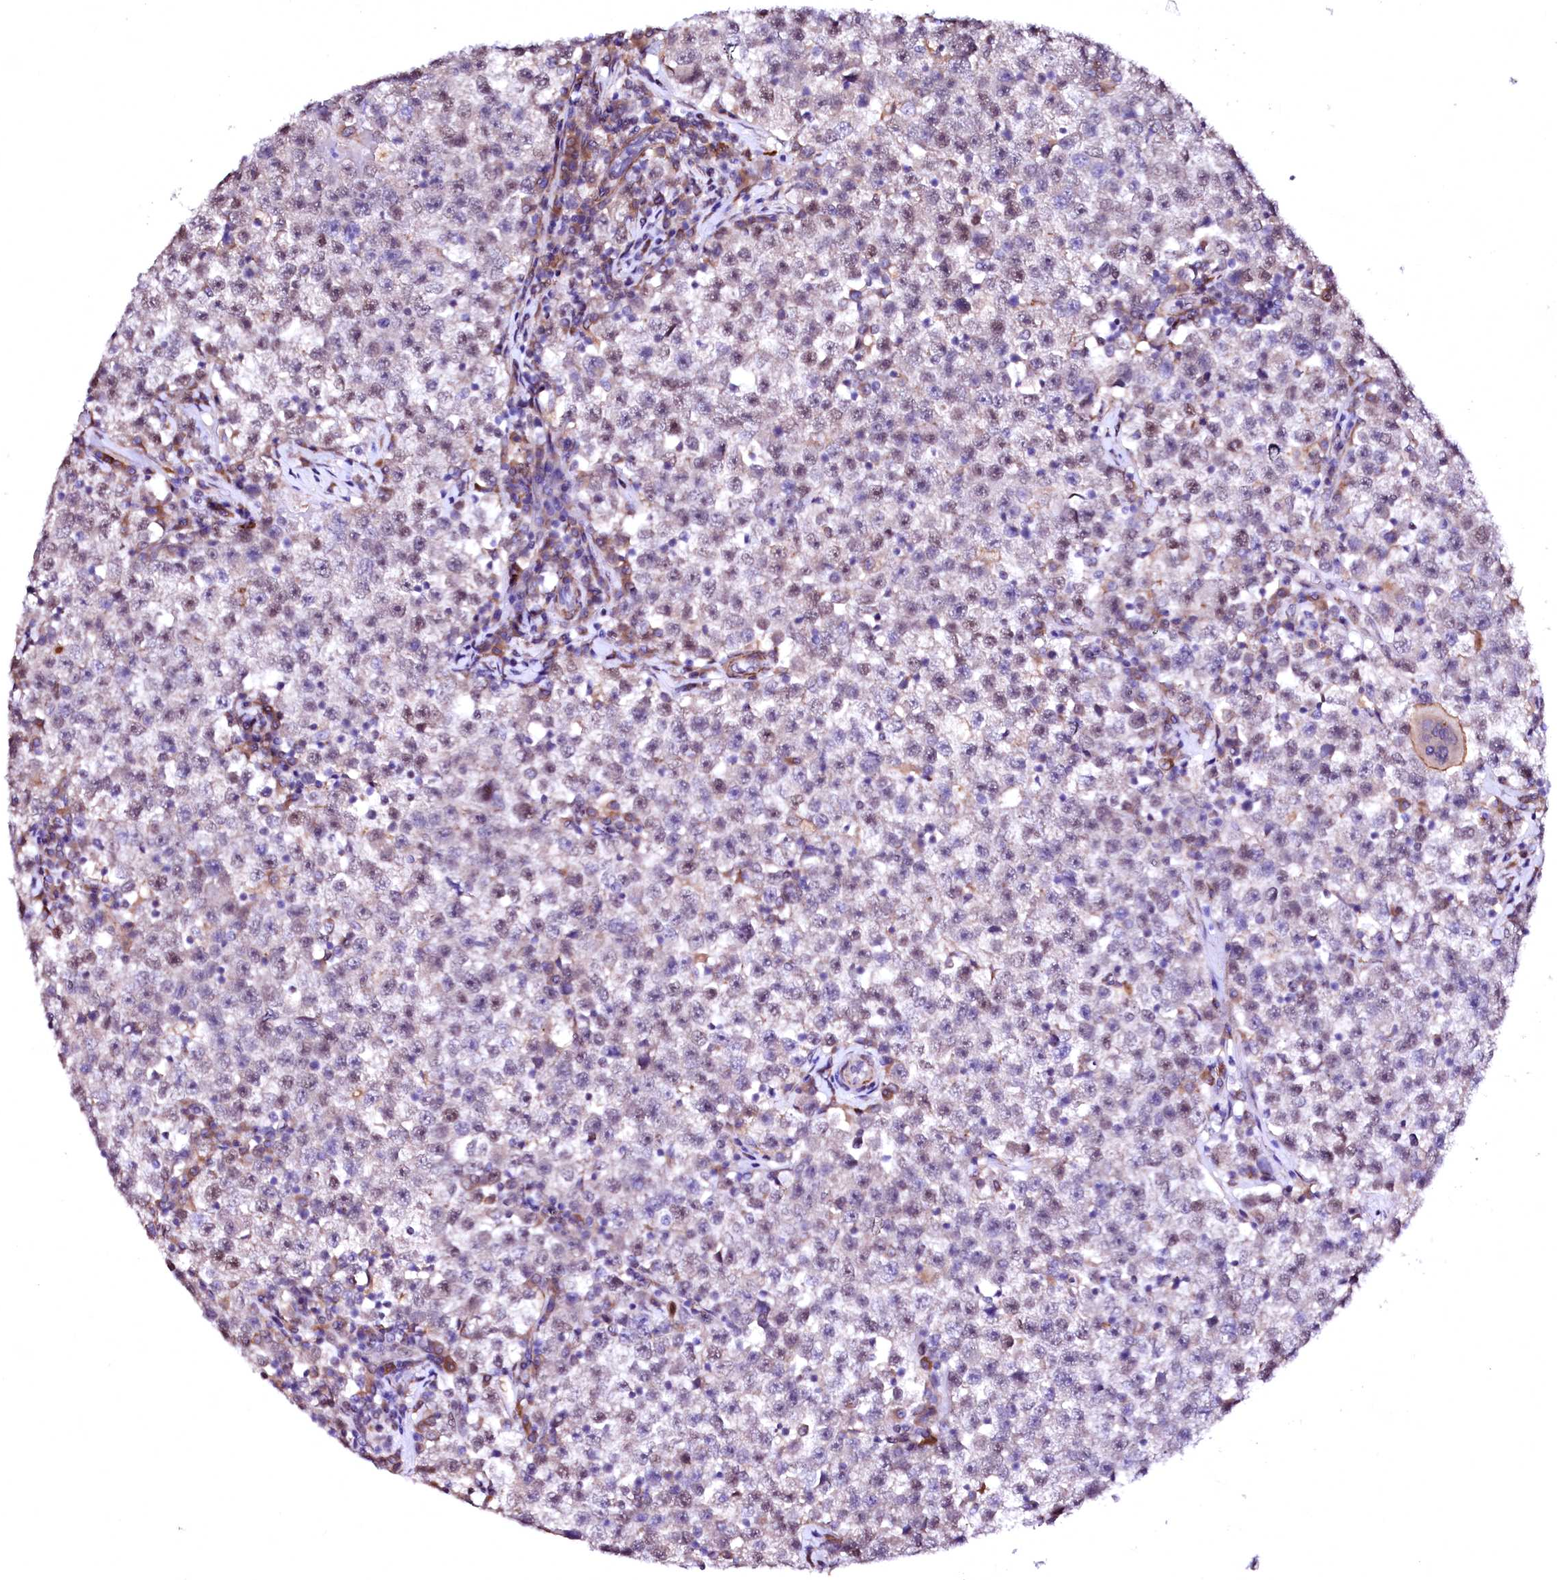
{"staining": {"intensity": "weak", "quantity": "25%-75%", "location": "nuclear"}, "tissue": "testis cancer", "cell_type": "Tumor cells", "image_type": "cancer", "snomed": [{"axis": "morphology", "description": "Seminoma, NOS"}, {"axis": "topography", "description": "Testis"}], "caption": "About 25%-75% of tumor cells in seminoma (testis) demonstrate weak nuclear protein positivity as visualized by brown immunohistochemical staining.", "gene": "GPR176", "patient": {"sex": "male", "age": 22}}